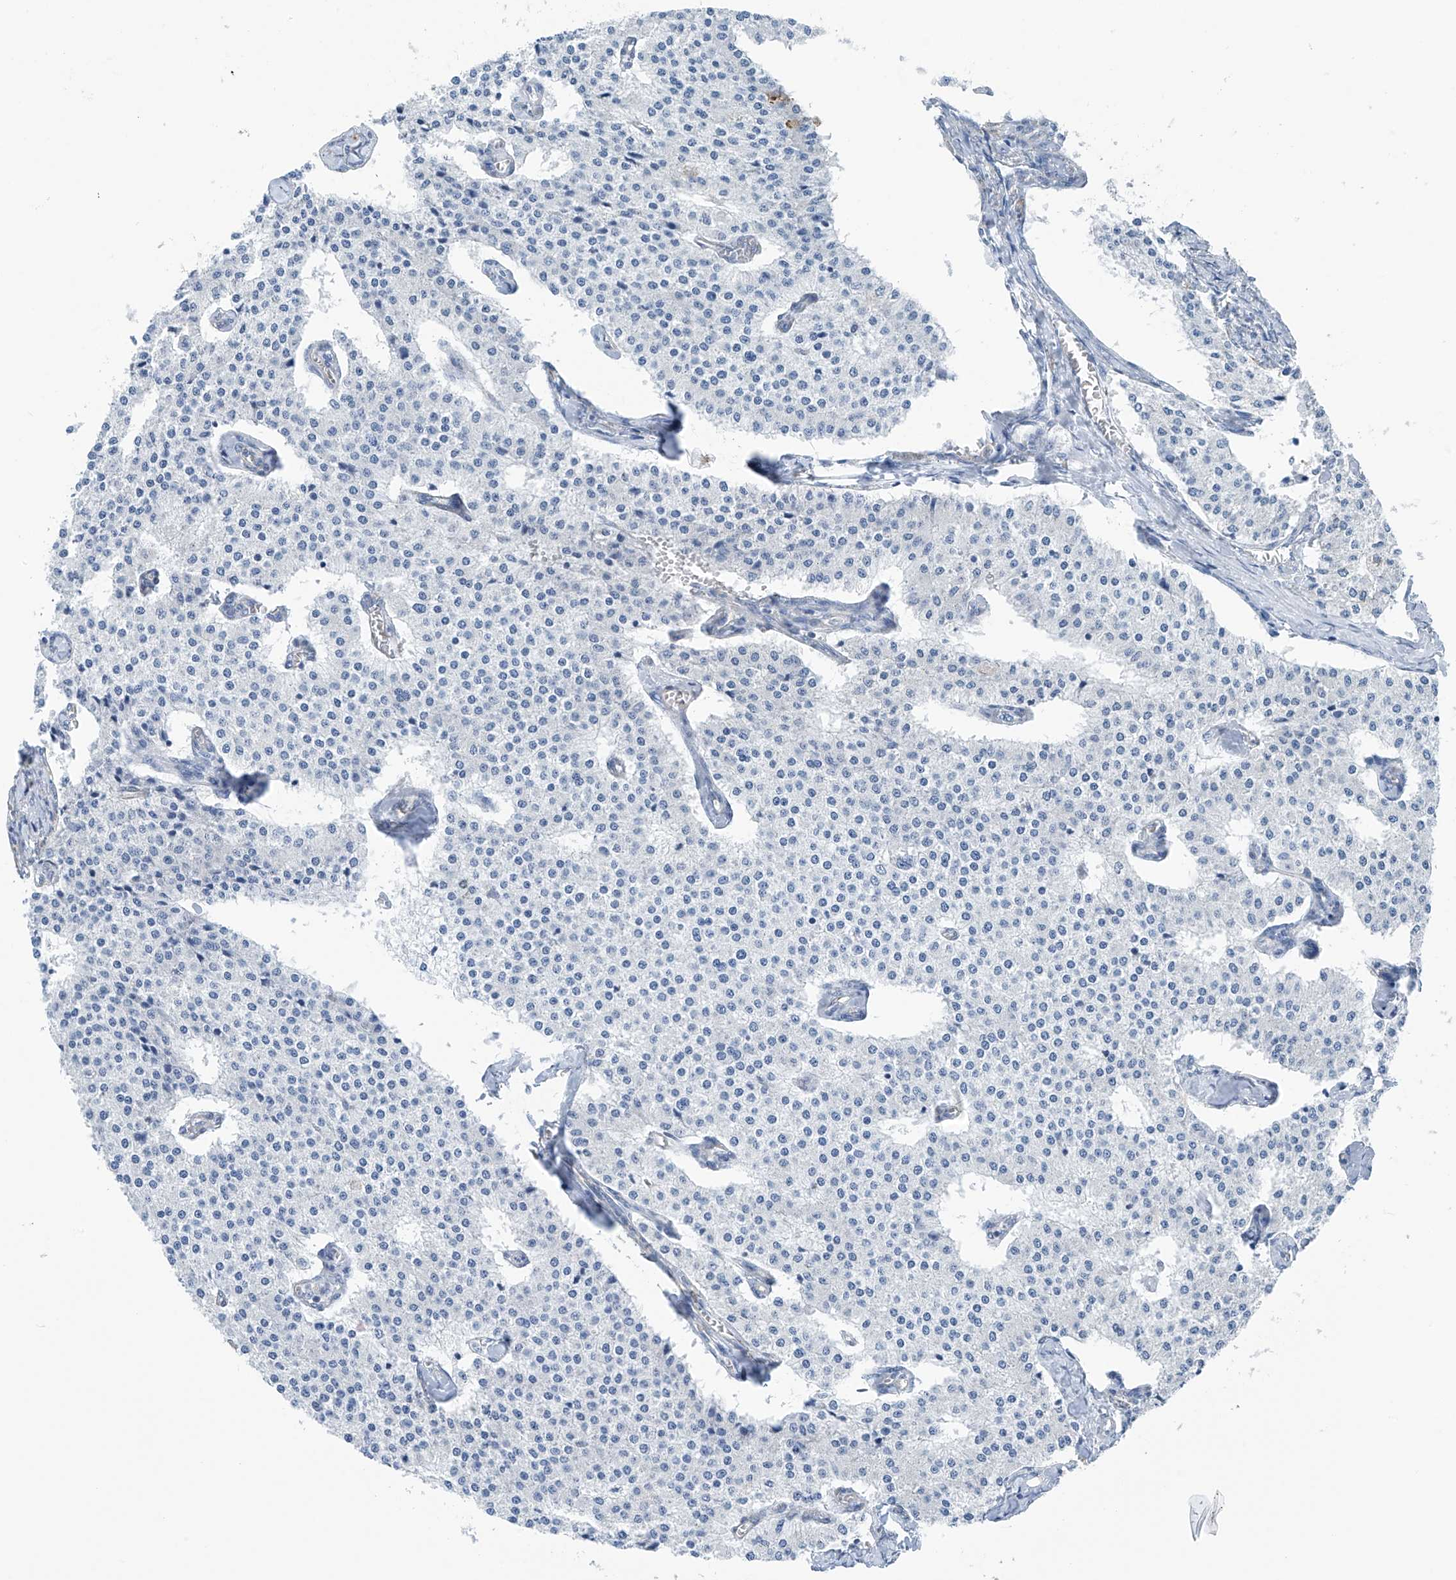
{"staining": {"intensity": "negative", "quantity": "none", "location": "none"}, "tissue": "carcinoid", "cell_type": "Tumor cells", "image_type": "cancer", "snomed": [{"axis": "morphology", "description": "Carcinoid, malignant, NOS"}, {"axis": "topography", "description": "Colon"}], "caption": "High magnification brightfield microscopy of carcinoid (malignant) stained with DAB (3,3'-diaminobenzidine) (brown) and counterstained with hematoxylin (blue): tumor cells show no significant positivity.", "gene": "RCN2", "patient": {"sex": "female", "age": 52}}